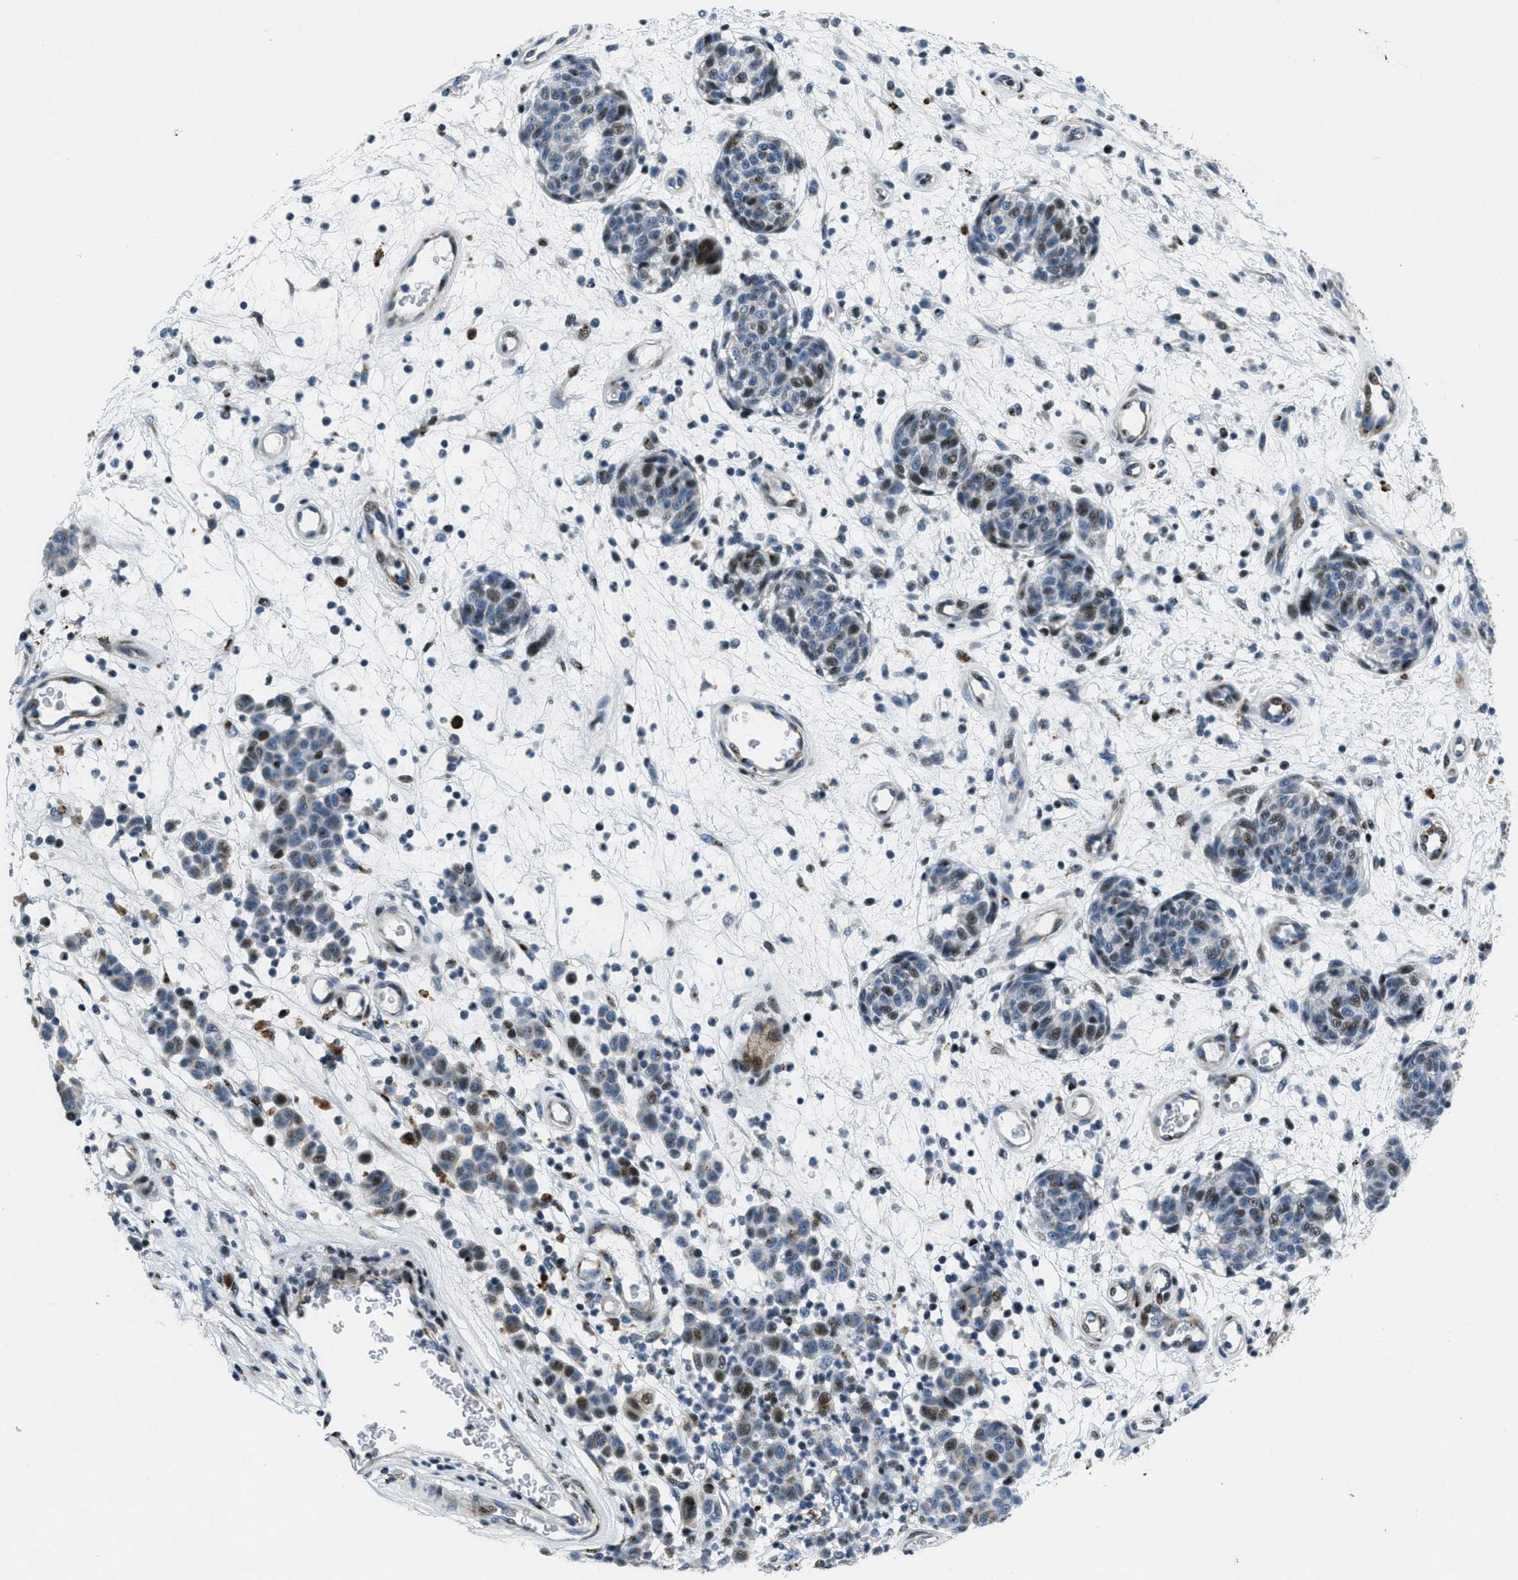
{"staining": {"intensity": "strong", "quantity": "25%-75%", "location": "nuclear"}, "tissue": "melanoma", "cell_type": "Tumor cells", "image_type": "cancer", "snomed": [{"axis": "morphology", "description": "Malignant melanoma, NOS"}, {"axis": "topography", "description": "Skin"}], "caption": "IHC of malignant melanoma displays high levels of strong nuclear expression in about 25%-75% of tumor cells.", "gene": "GPC6", "patient": {"sex": "male", "age": 59}}